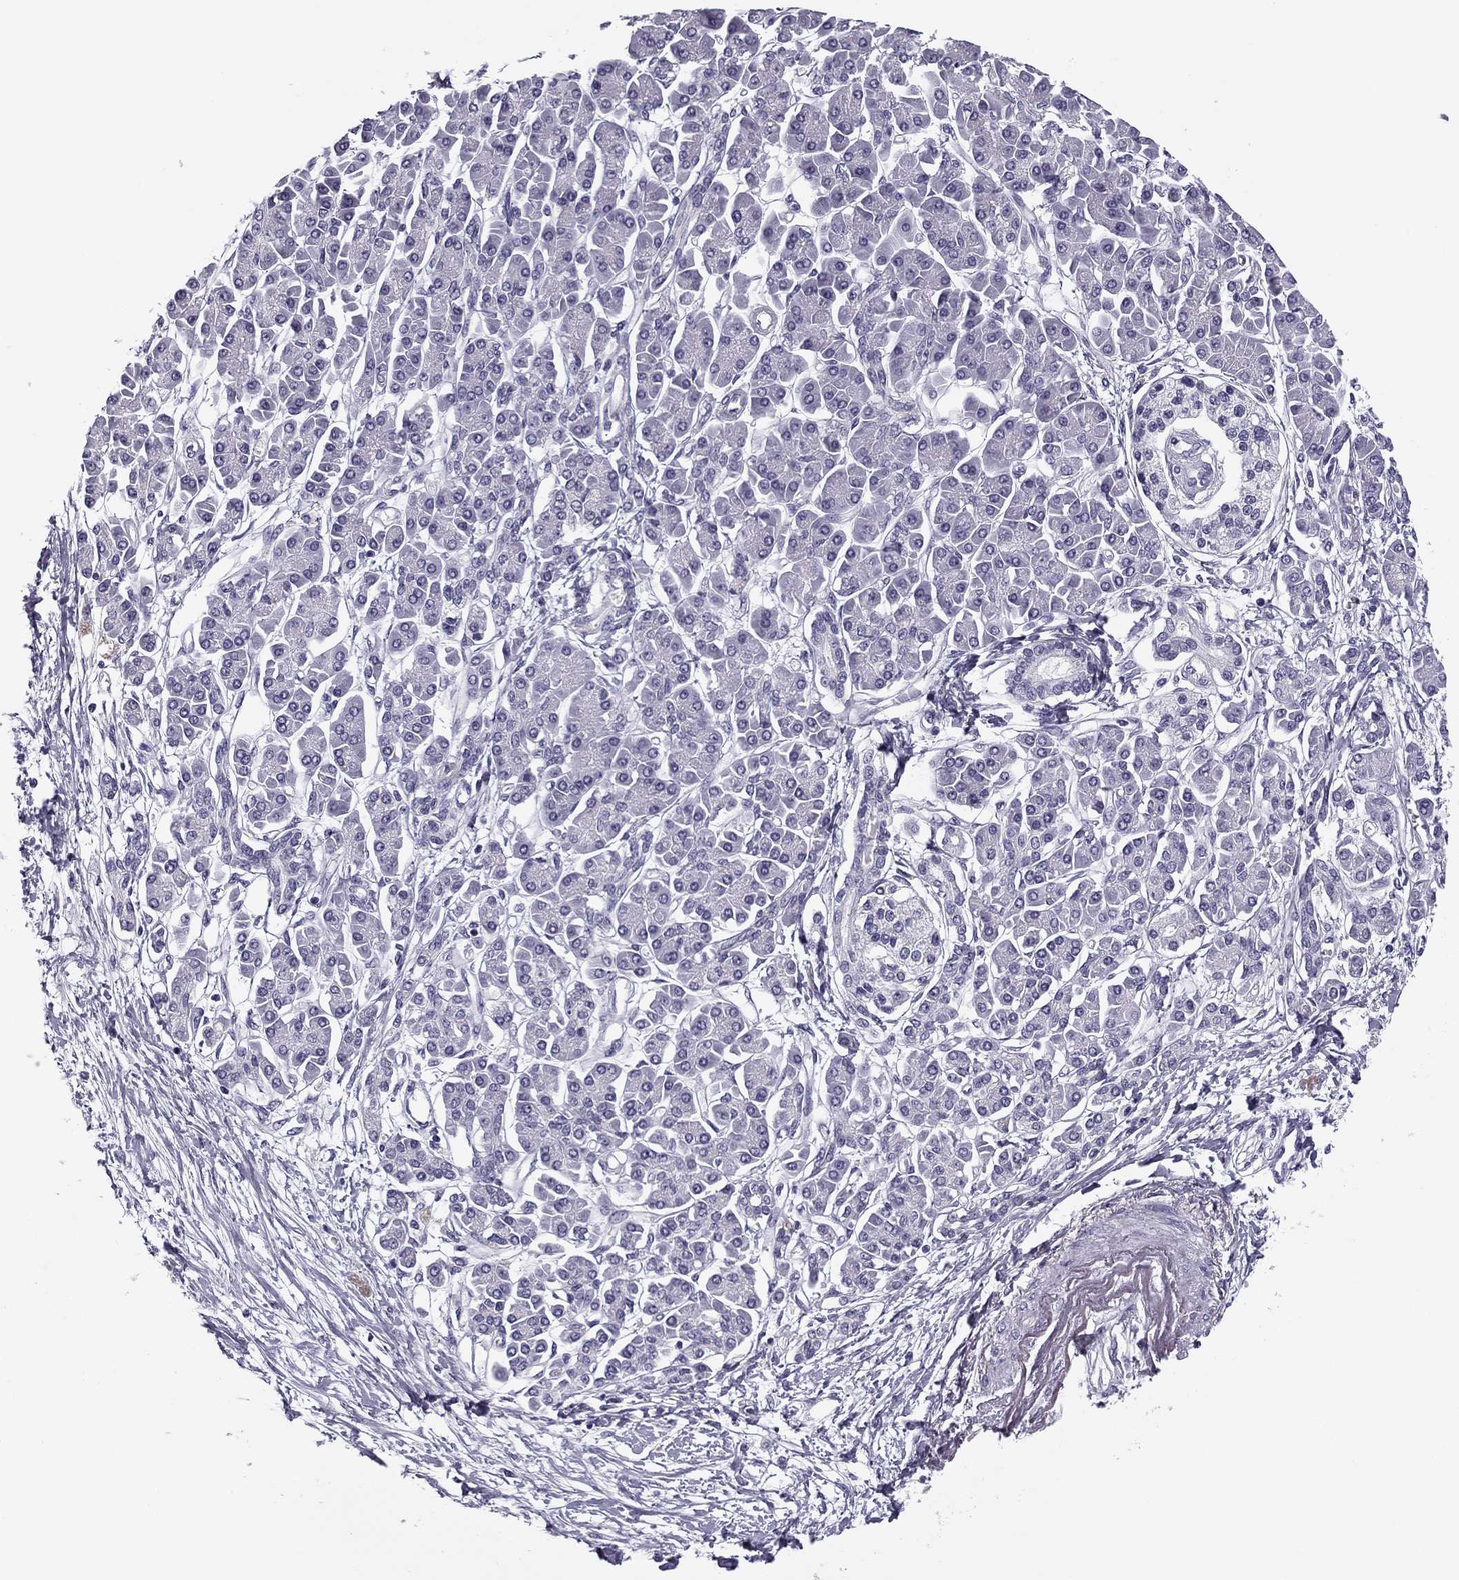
{"staining": {"intensity": "negative", "quantity": "none", "location": "none"}, "tissue": "pancreatic cancer", "cell_type": "Tumor cells", "image_type": "cancer", "snomed": [{"axis": "morphology", "description": "Adenocarcinoma, NOS"}, {"axis": "topography", "description": "Pancreas"}], "caption": "High power microscopy histopathology image of an immunohistochemistry (IHC) image of adenocarcinoma (pancreatic), revealing no significant positivity in tumor cells.", "gene": "MC5R", "patient": {"sex": "female", "age": 77}}